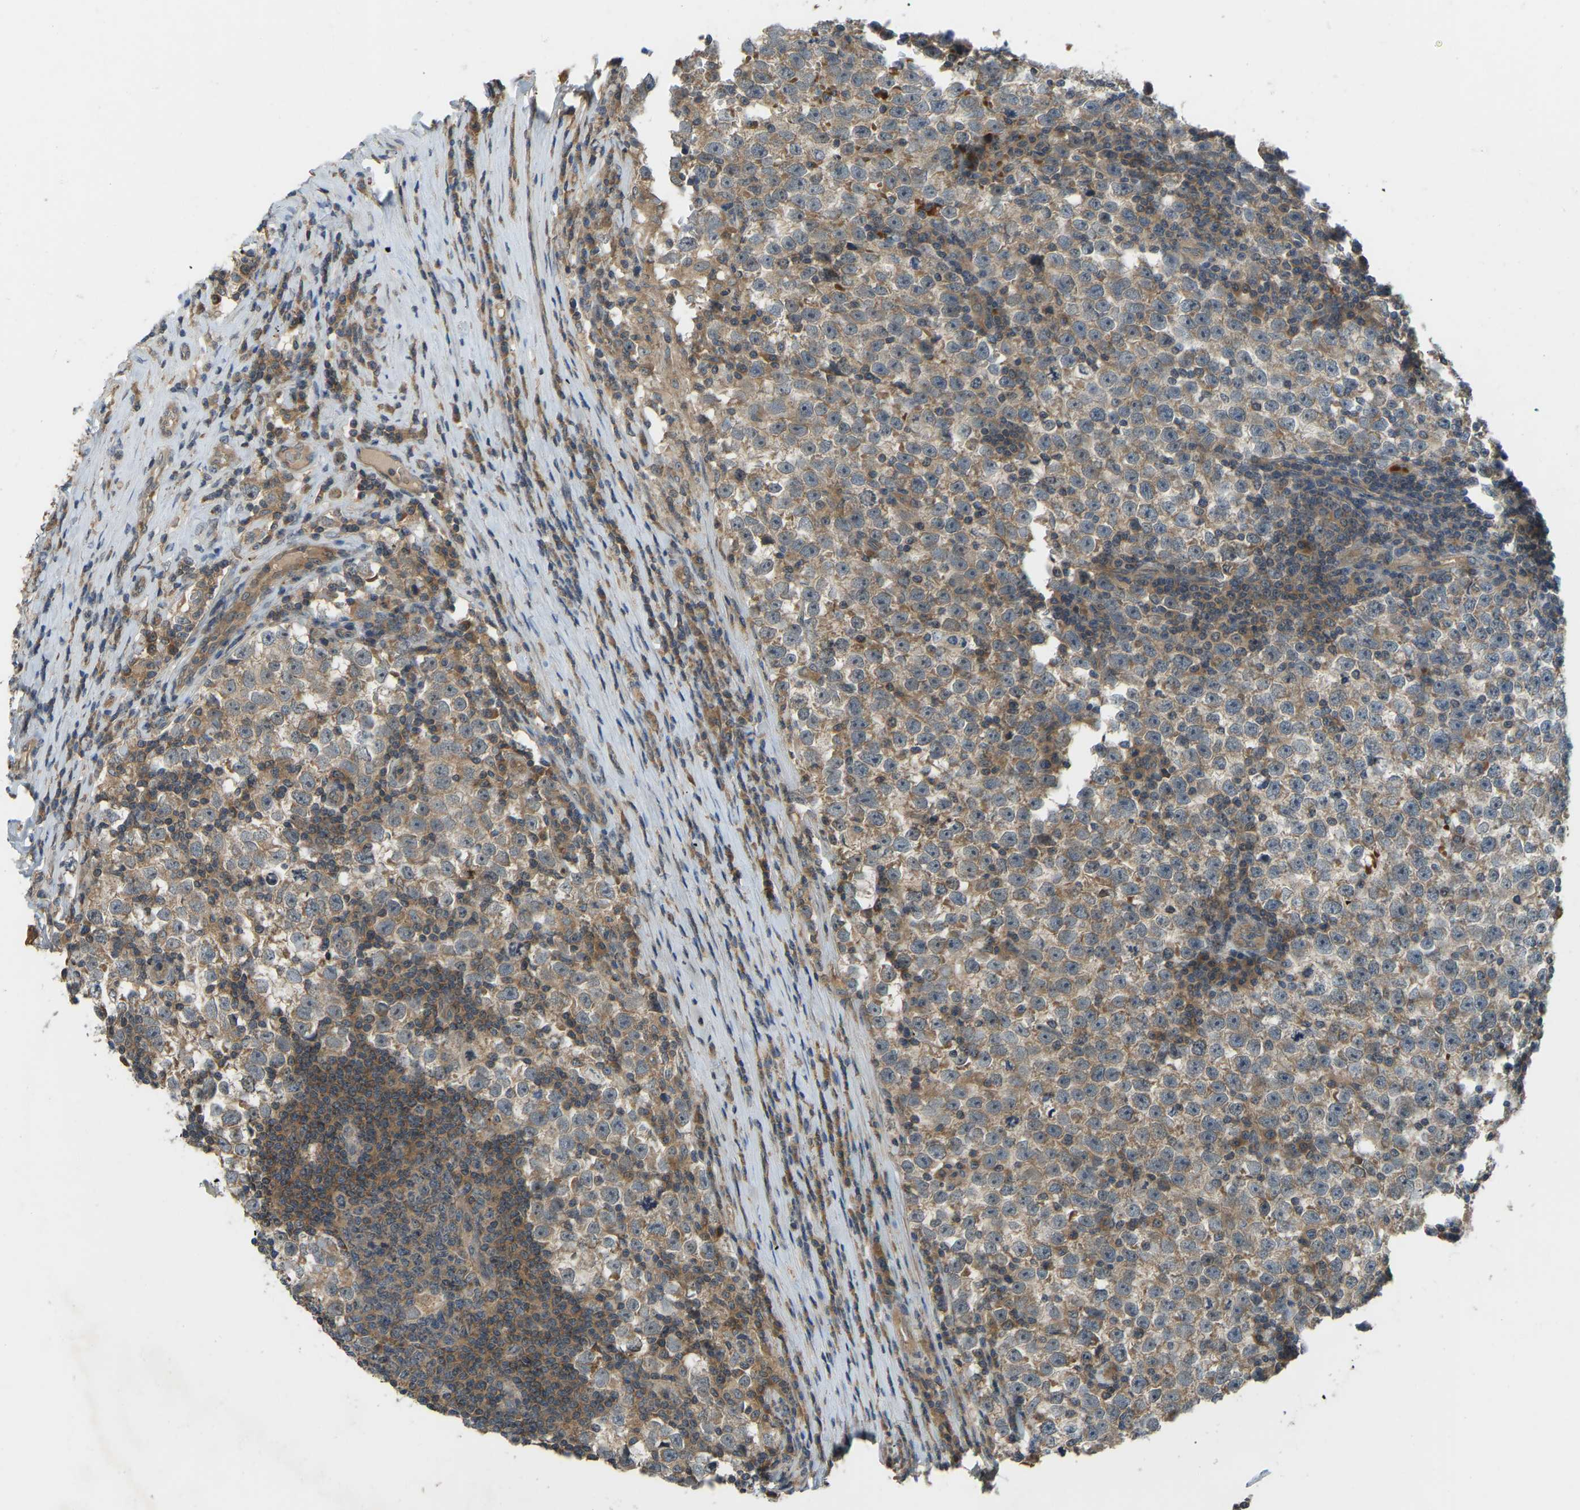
{"staining": {"intensity": "moderate", "quantity": ">75%", "location": "cytoplasmic/membranous"}, "tissue": "testis cancer", "cell_type": "Tumor cells", "image_type": "cancer", "snomed": [{"axis": "morphology", "description": "Normal tissue, NOS"}, {"axis": "morphology", "description": "Seminoma, NOS"}, {"axis": "topography", "description": "Testis"}], "caption": "This micrograph exhibits immunohistochemistry staining of human seminoma (testis), with medium moderate cytoplasmic/membranous expression in about >75% of tumor cells.", "gene": "ZNF71", "patient": {"sex": "male", "age": 43}}